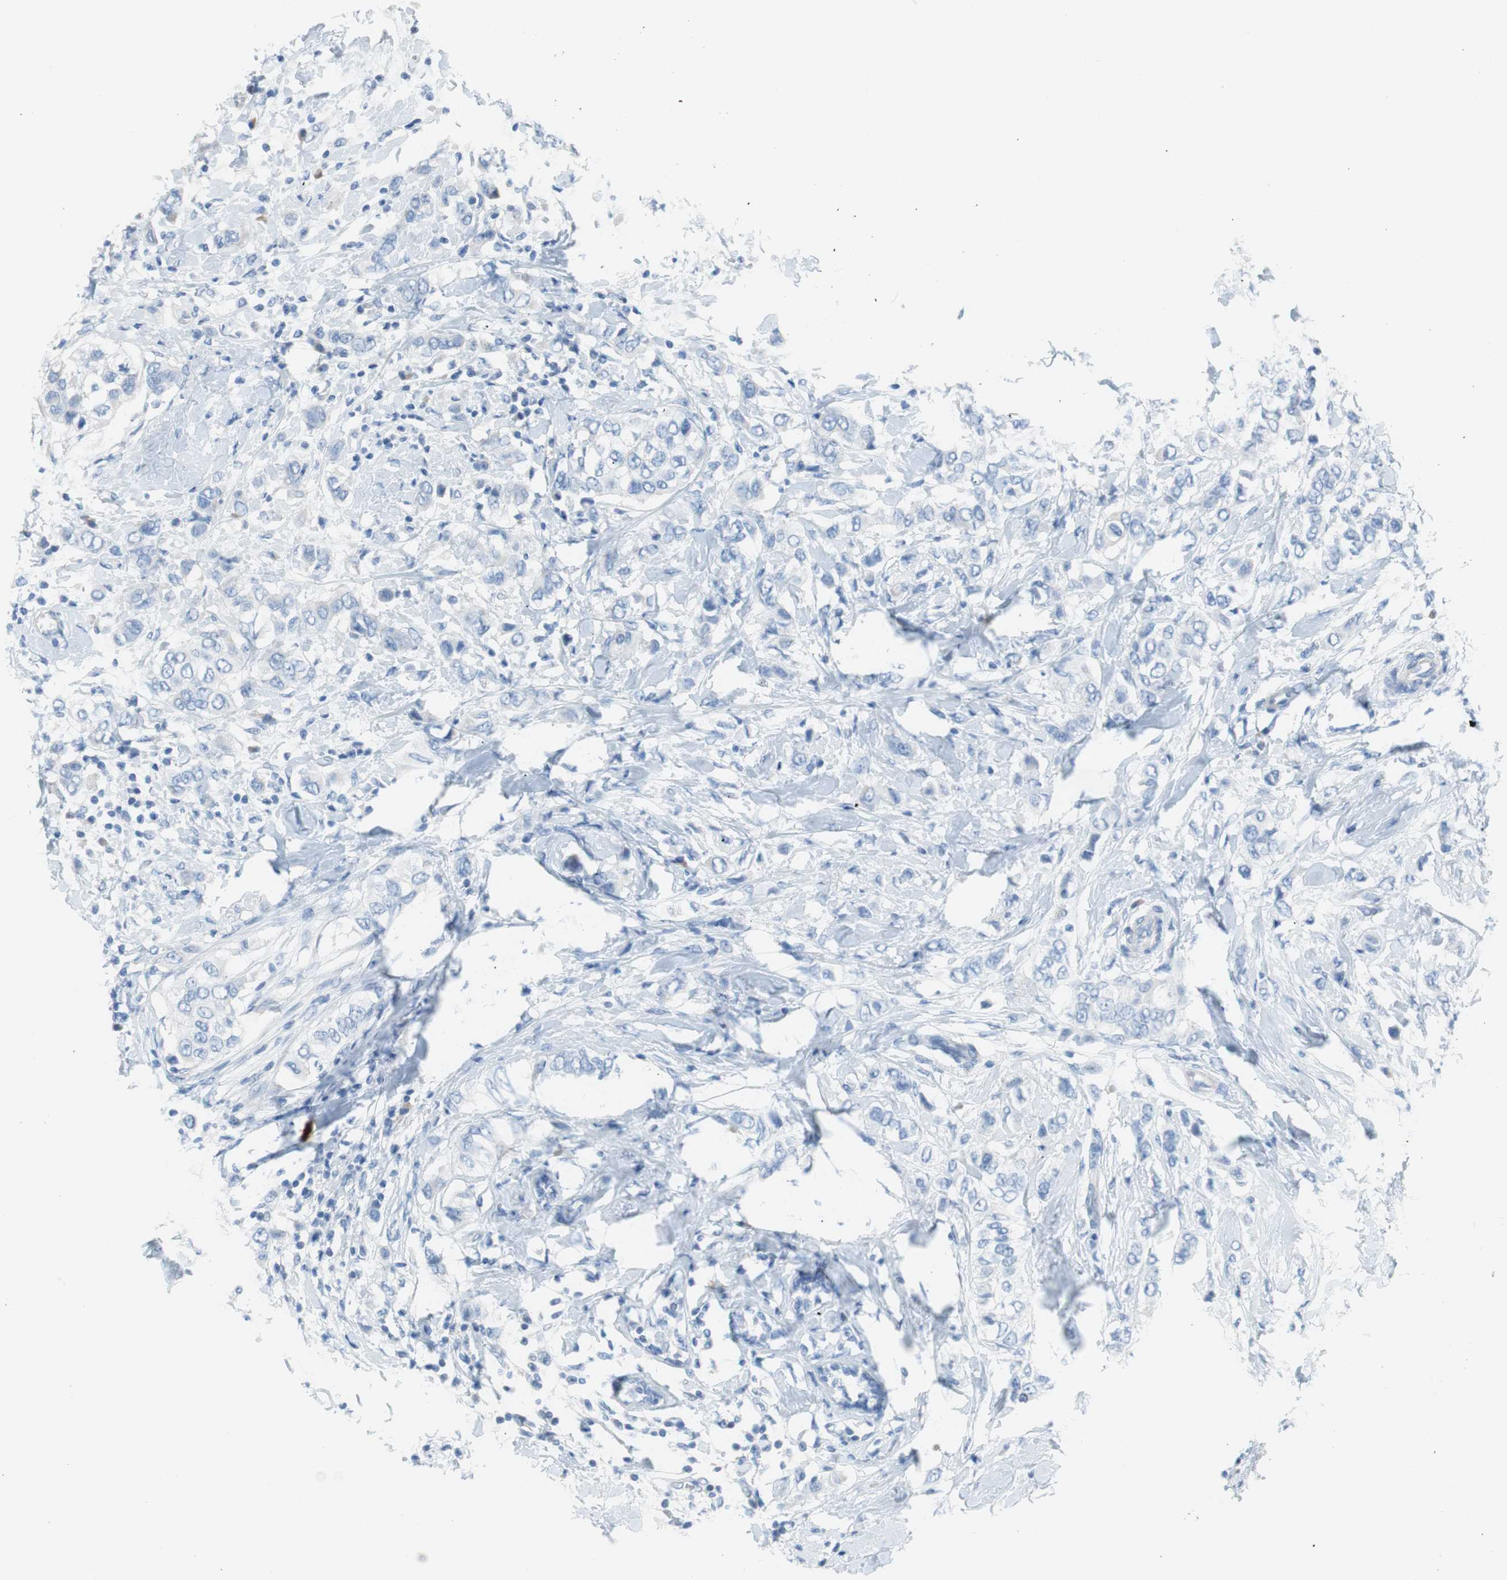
{"staining": {"intensity": "negative", "quantity": "none", "location": "none"}, "tissue": "breast cancer", "cell_type": "Tumor cells", "image_type": "cancer", "snomed": [{"axis": "morphology", "description": "Duct carcinoma"}, {"axis": "topography", "description": "Breast"}], "caption": "DAB immunohistochemical staining of human breast cancer (invasive ductal carcinoma) displays no significant staining in tumor cells.", "gene": "MYH1", "patient": {"sex": "female", "age": 50}}